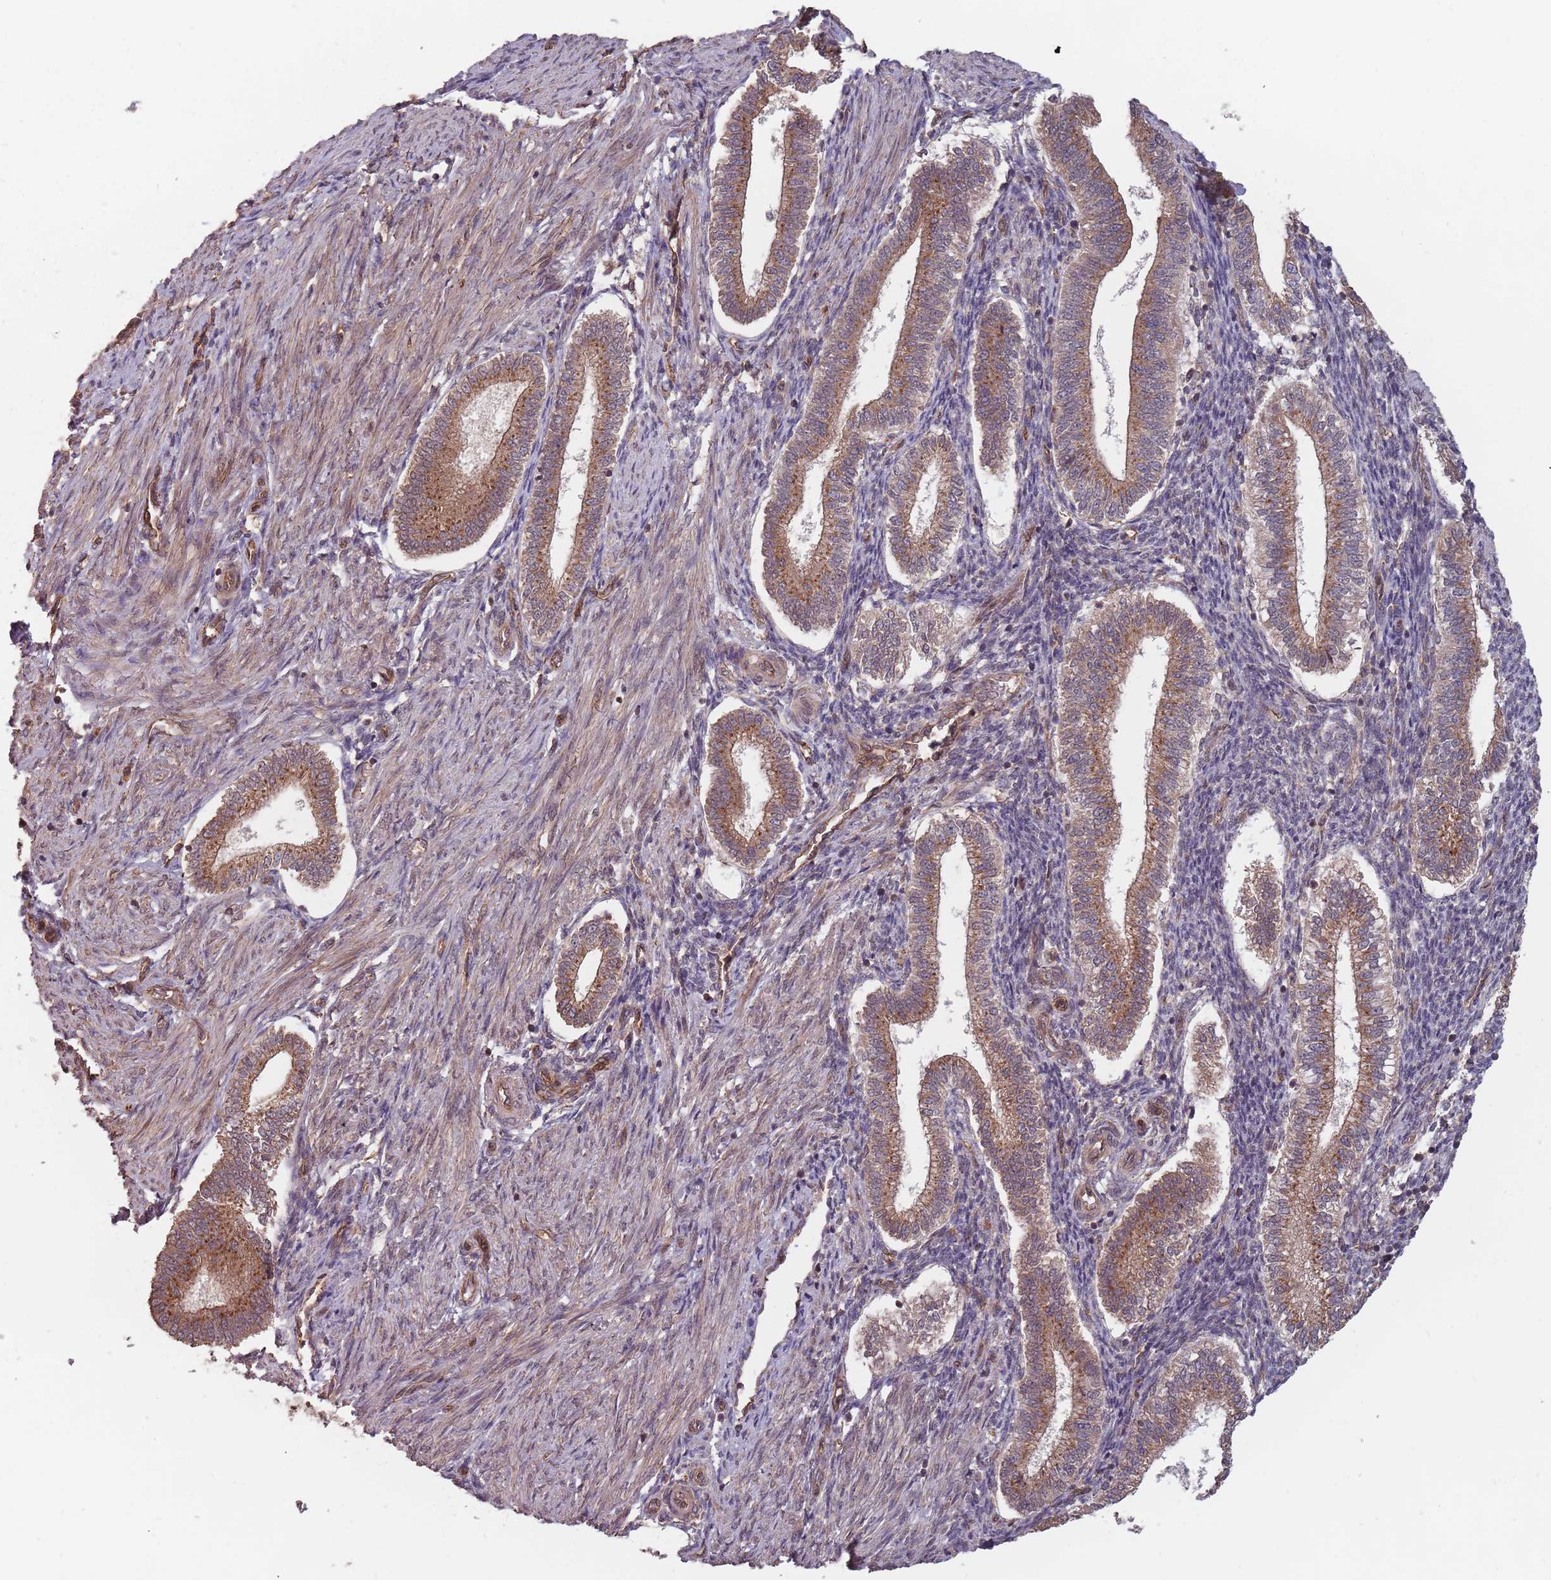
{"staining": {"intensity": "negative", "quantity": "none", "location": "none"}, "tissue": "endometrium", "cell_type": "Cells in endometrial stroma", "image_type": "normal", "snomed": [{"axis": "morphology", "description": "Normal tissue, NOS"}, {"axis": "topography", "description": "Endometrium"}], "caption": "DAB immunohistochemical staining of unremarkable endometrium shows no significant positivity in cells in endometrial stroma.", "gene": "C3orf14", "patient": {"sex": "female", "age": 25}}